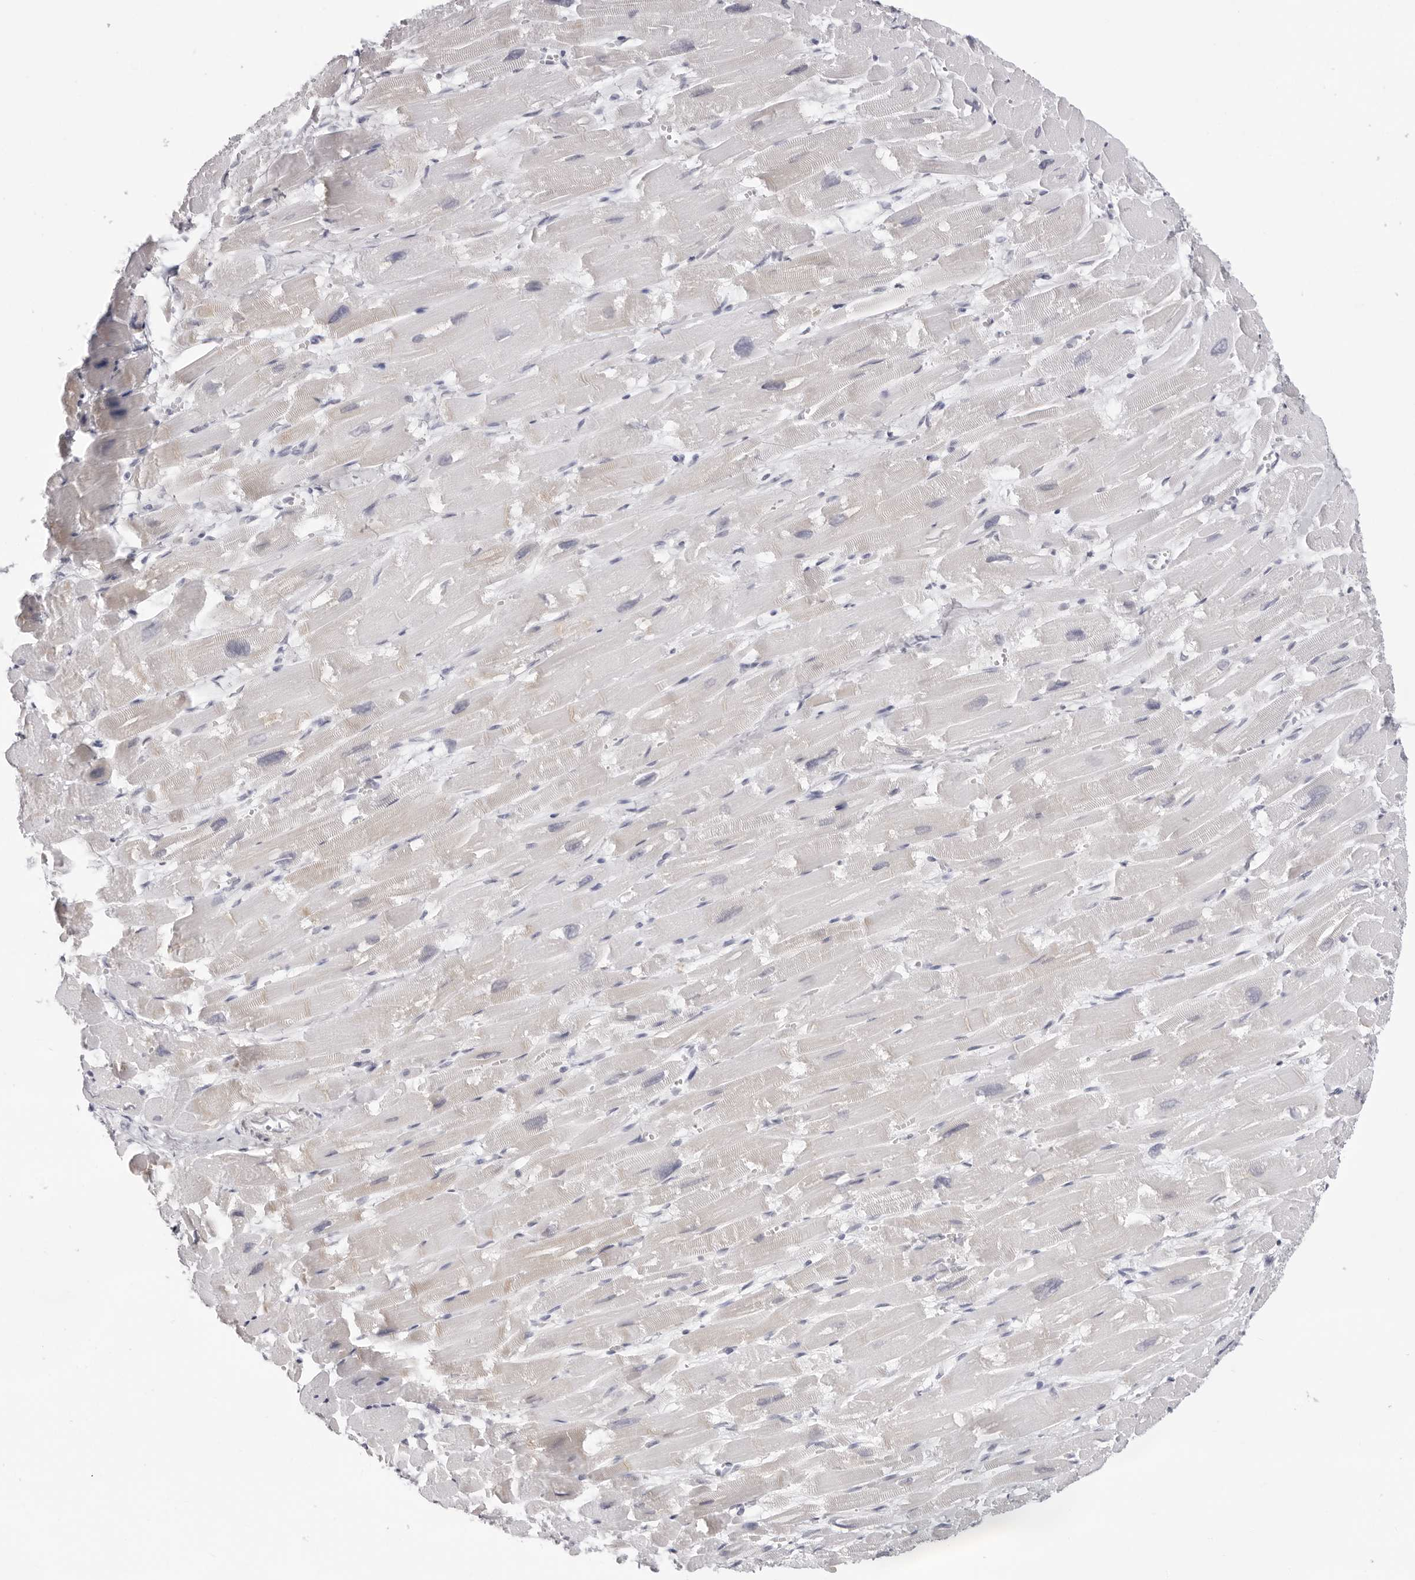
{"staining": {"intensity": "negative", "quantity": "none", "location": "none"}, "tissue": "heart muscle", "cell_type": "Cardiomyocytes", "image_type": "normal", "snomed": [{"axis": "morphology", "description": "Normal tissue, NOS"}, {"axis": "topography", "description": "Heart"}], "caption": "Cardiomyocytes show no significant protein staining in unremarkable heart muscle. (Brightfield microscopy of DAB immunohistochemistry (IHC) at high magnification).", "gene": "INSL3", "patient": {"sex": "male", "age": 54}}